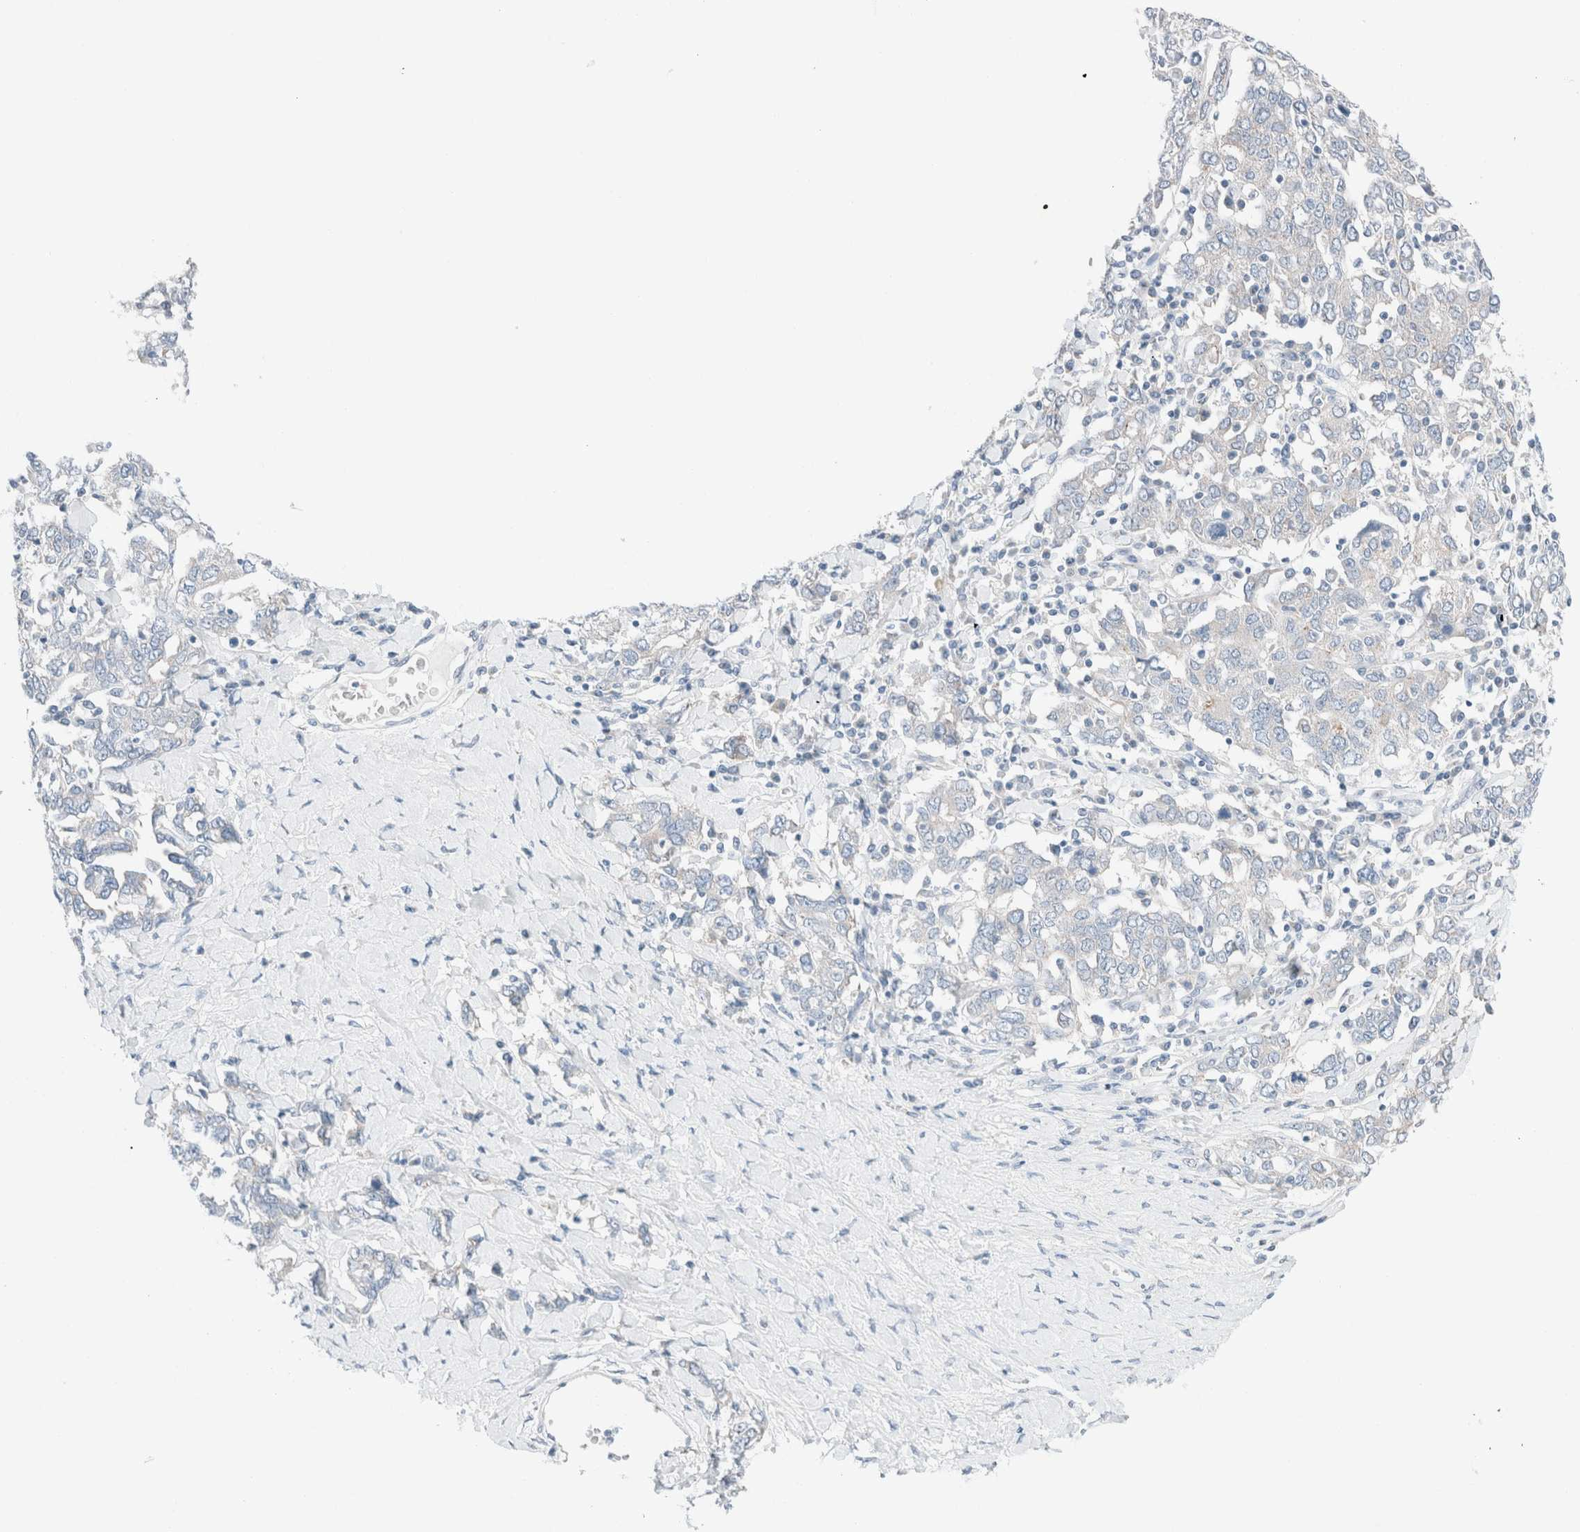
{"staining": {"intensity": "negative", "quantity": "none", "location": "none"}, "tissue": "ovarian cancer", "cell_type": "Tumor cells", "image_type": "cancer", "snomed": [{"axis": "morphology", "description": "Carcinoma, endometroid"}, {"axis": "topography", "description": "Ovary"}], "caption": "Tumor cells show no significant positivity in ovarian cancer.", "gene": "CASC3", "patient": {"sex": "female", "age": 62}}